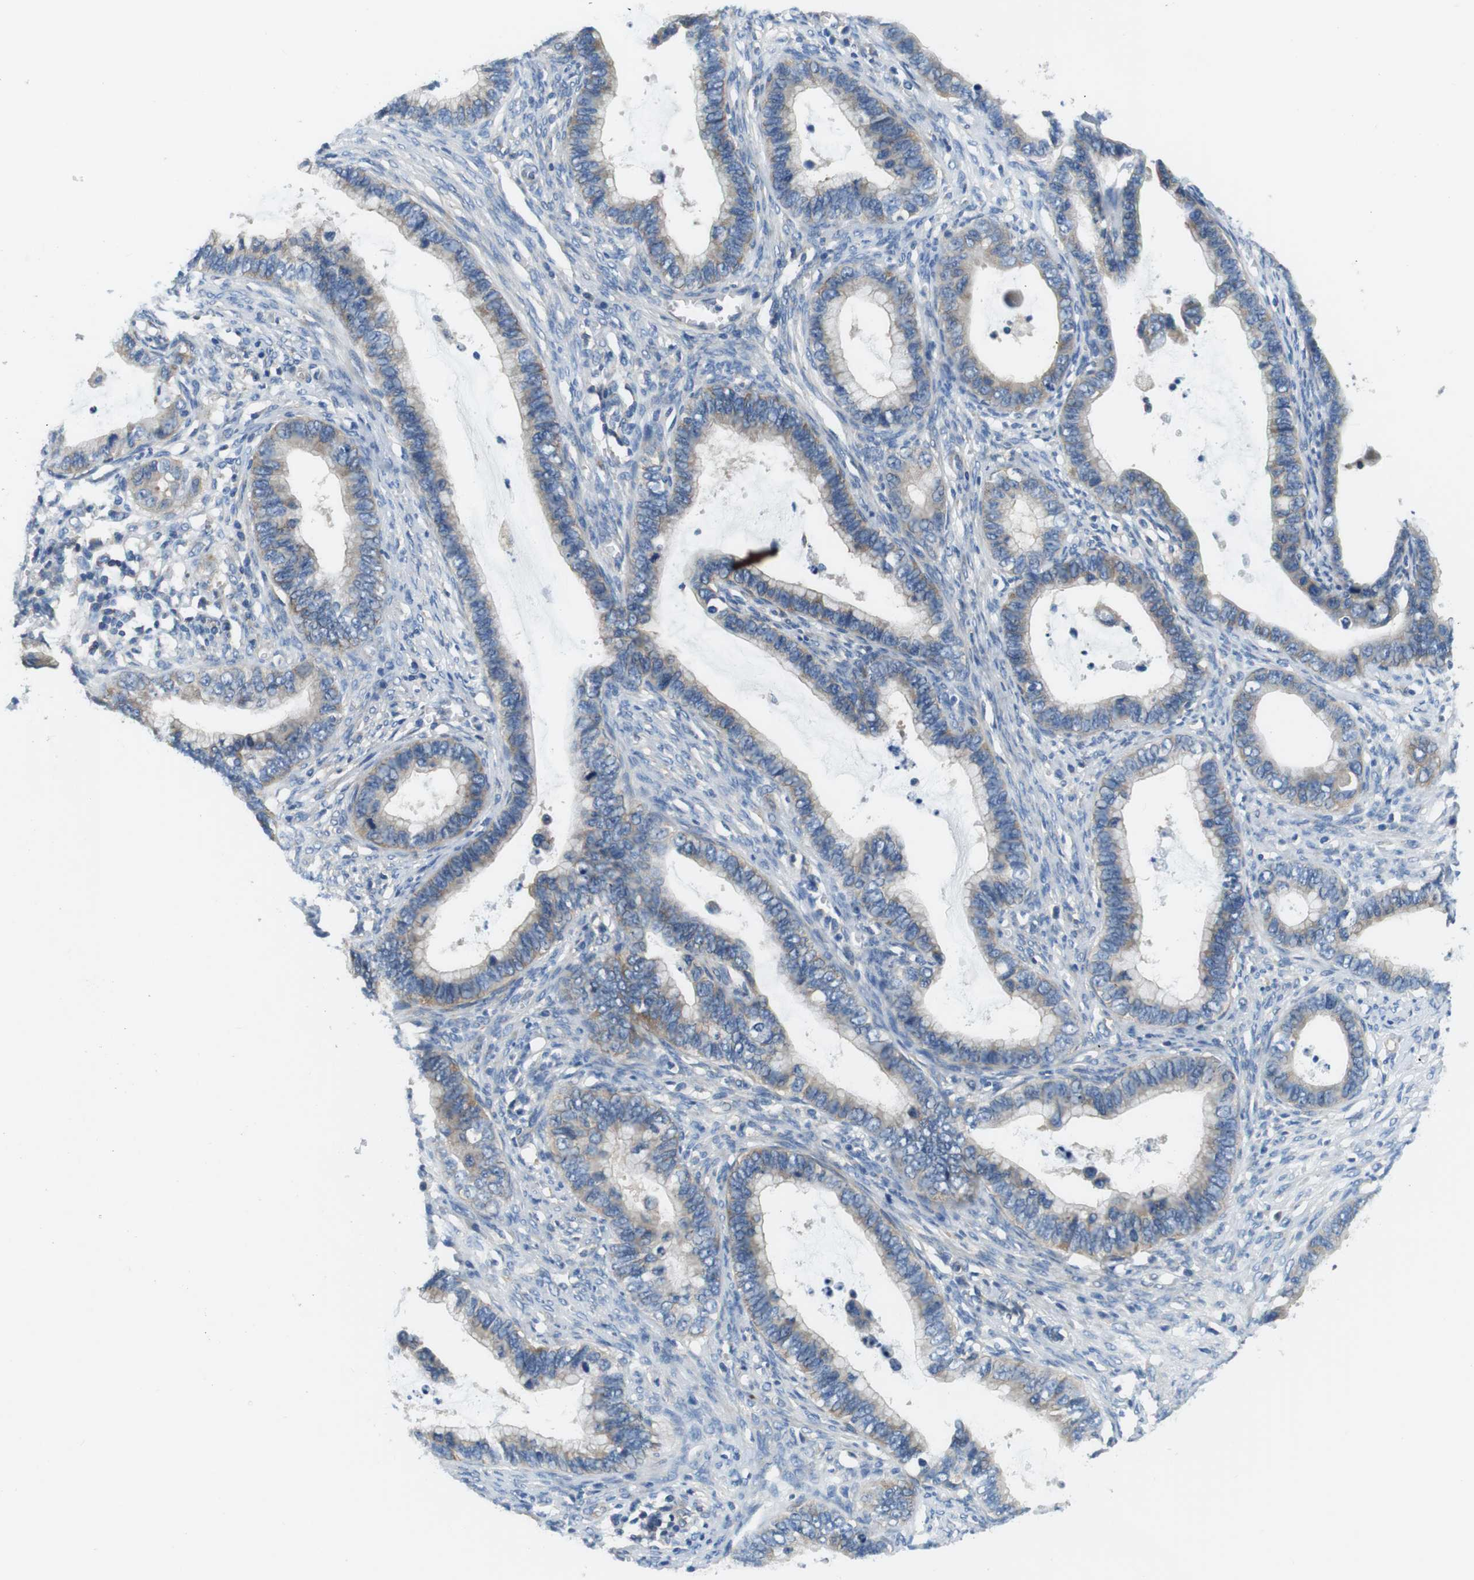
{"staining": {"intensity": "weak", "quantity": "25%-75%", "location": "cytoplasmic/membranous"}, "tissue": "cervical cancer", "cell_type": "Tumor cells", "image_type": "cancer", "snomed": [{"axis": "morphology", "description": "Adenocarcinoma, NOS"}, {"axis": "topography", "description": "Cervix"}], "caption": "DAB (3,3'-diaminobenzidine) immunohistochemical staining of cervical cancer (adenocarcinoma) exhibits weak cytoplasmic/membranous protein expression in approximately 25%-75% of tumor cells.", "gene": "DENND4C", "patient": {"sex": "female", "age": 44}}